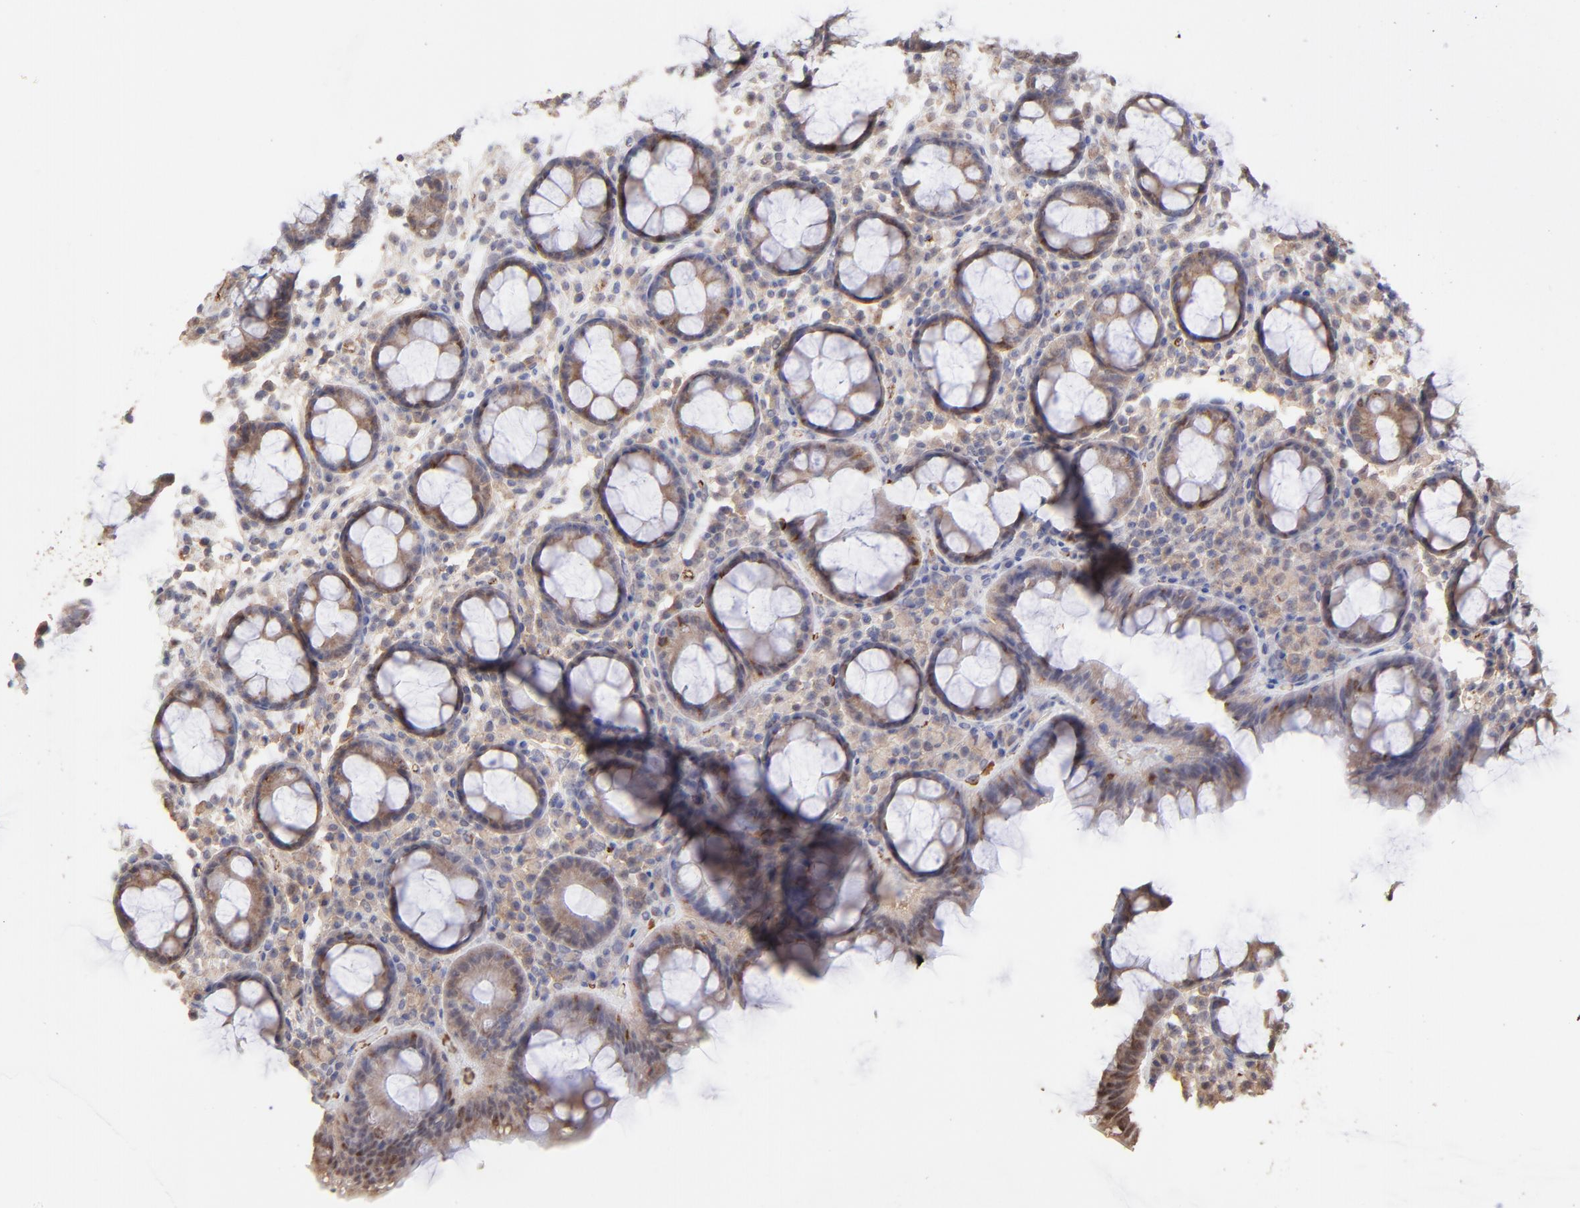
{"staining": {"intensity": "moderate", "quantity": "25%-75%", "location": "cytoplasmic/membranous"}, "tissue": "rectum", "cell_type": "Glandular cells", "image_type": "normal", "snomed": [{"axis": "morphology", "description": "Normal tissue, NOS"}, {"axis": "topography", "description": "Rectum"}], "caption": "Glandular cells exhibit medium levels of moderate cytoplasmic/membranous expression in approximately 25%-75% of cells in benign rectum.", "gene": "PSMD14", "patient": {"sex": "male", "age": 92}}